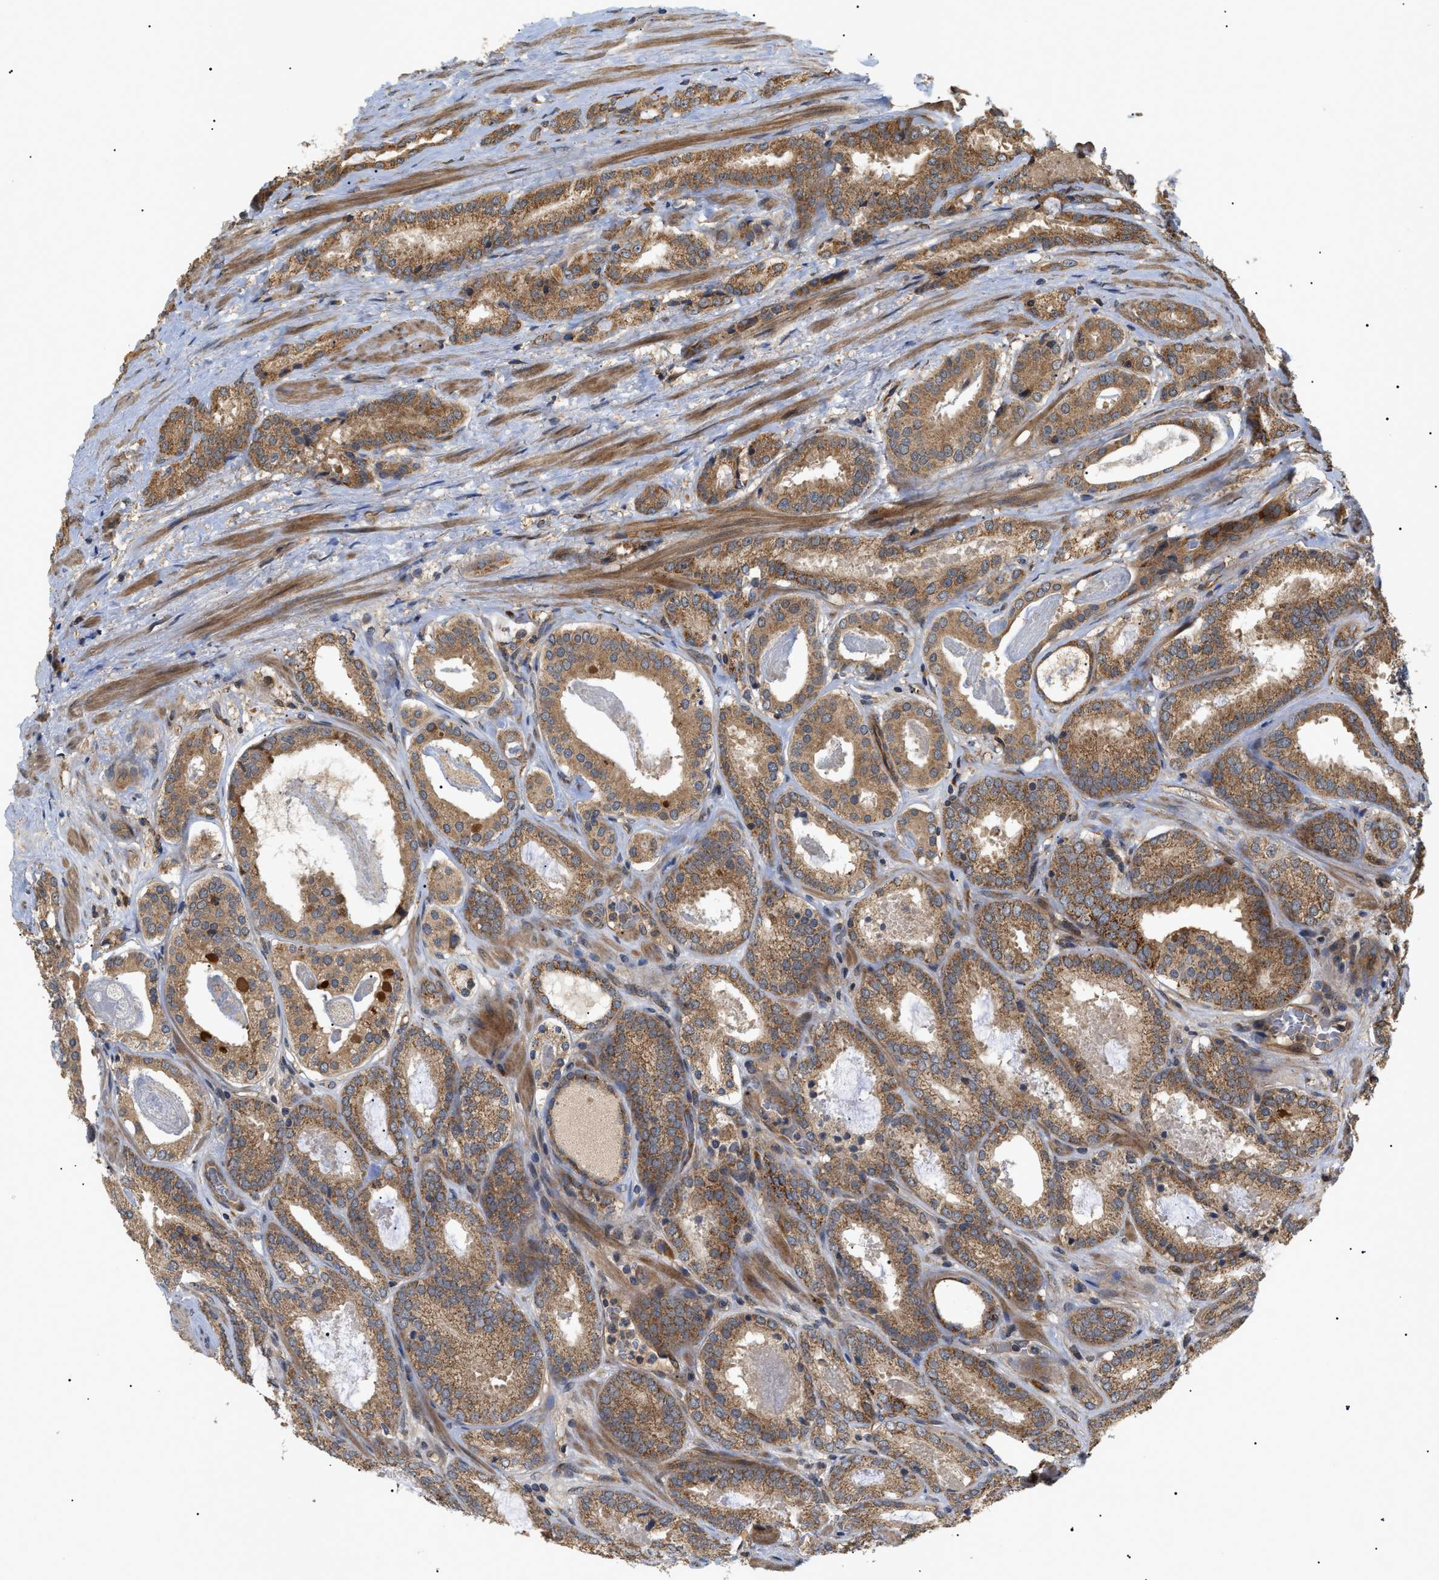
{"staining": {"intensity": "moderate", "quantity": ">75%", "location": "cytoplasmic/membranous"}, "tissue": "prostate cancer", "cell_type": "Tumor cells", "image_type": "cancer", "snomed": [{"axis": "morphology", "description": "Adenocarcinoma, Low grade"}, {"axis": "topography", "description": "Prostate"}], "caption": "A brown stain labels moderate cytoplasmic/membranous positivity of a protein in adenocarcinoma (low-grade) (prostate) tumor cells.", "gene": "ASTL", "patient": {"sex": "male", "age": 69}}